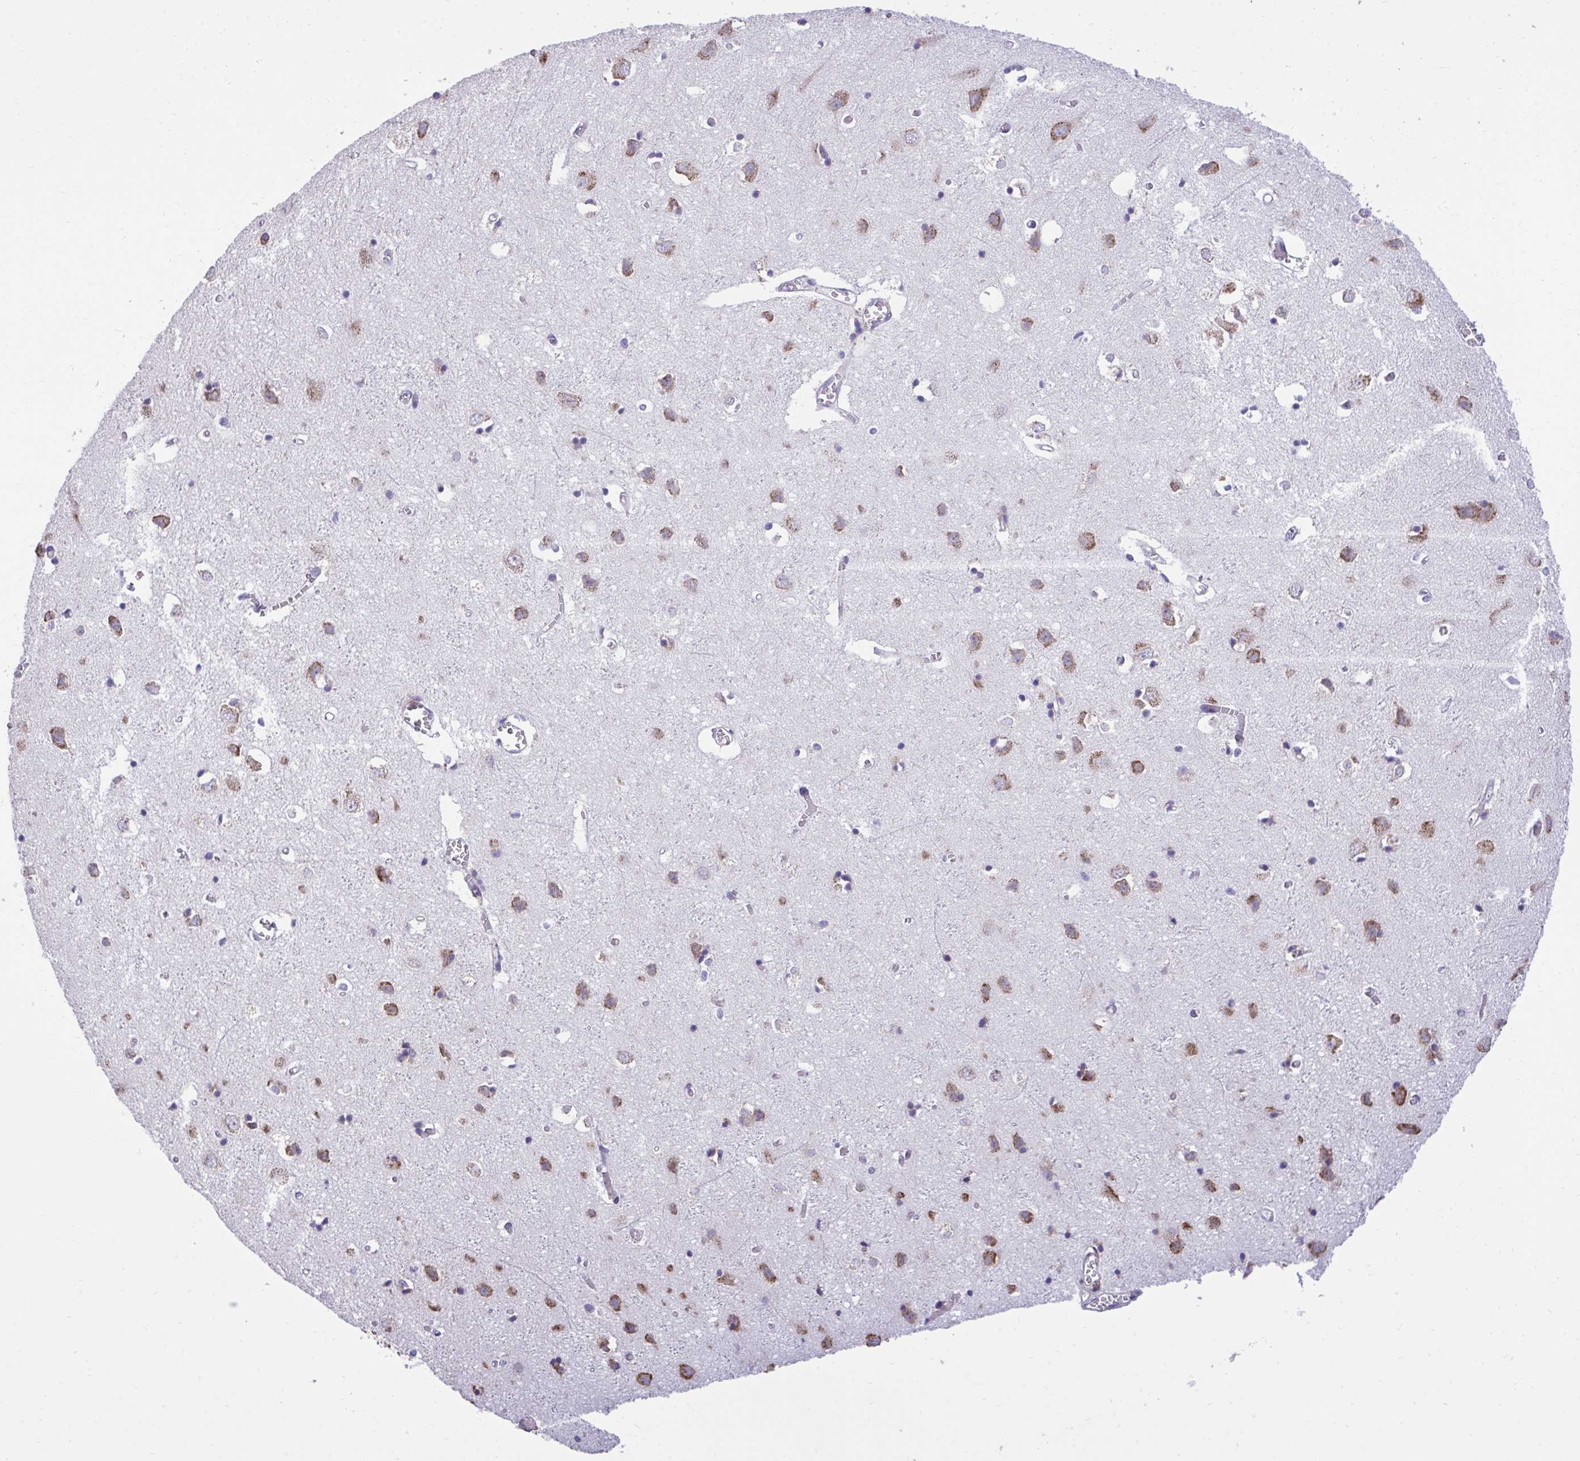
{"staining": {"intensity": "negative", "quantity": "none", "location": "none"}, "tissue": "cerebral cortex", "cell_type": "Endothelial cells", "image_type": "normal", "snomed": [{"axis": "morphology", "description": "Normal tissue, NOS"}, {"axis": "topography", "description": "Cerebral cortex"}], "caption": "A histopathology image of human cerebral cortex is negative for staining in endothelial cells. (Immunohistochemistry (ihc), brightfield microscopy, high magnification).", "gene": "RPS15", "patient": {"sex": "male", "age": 70}}